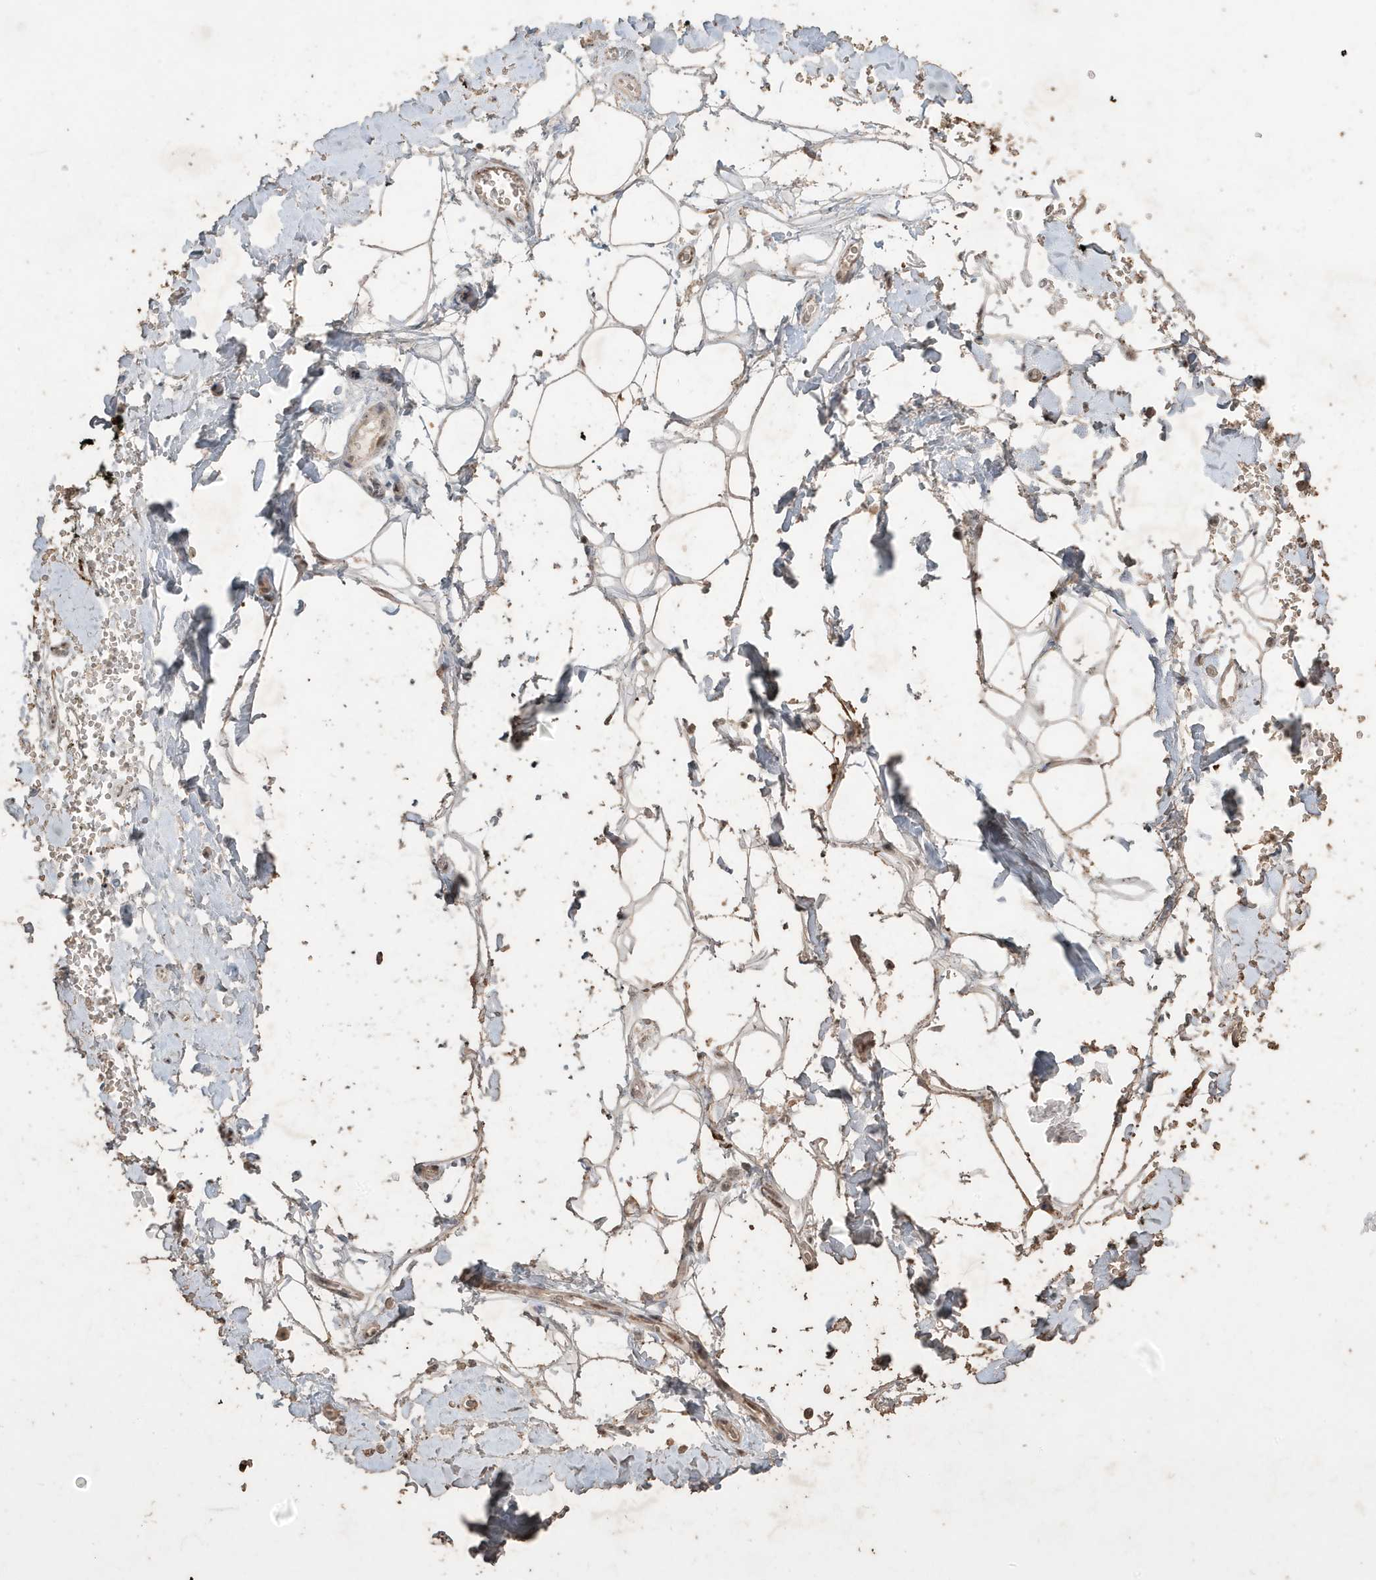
{"staining": {"intensity": "weak", "quantity": "25%-75%", "location": "cytoplasmic/membranous"}, "tissue": "adipose tissue", "cell_type": "Adipocytes", "image_type": "normal", "snomed": [{"axis": "morphology", "description": "Normal tissue, NOS"}, {"axis": "morphology", "description": "Adenocarcinoma, NOS"}, {"axis": "topography", "description": "Pancreas"}, {"axis": "topography", "description": "Peripheral nerve tissue"}], "caption": "Immunohistochemistry (IHC) staining of benign adipose tissue, which shows low levels of weak cytoplasmic/membranous expression in about 25%-75% of adipocytes indicating weak cytoplasmic/membranous protein staining. The staining was performed using DAB (3,3'-diaminobenzidine) (brown) for protein detection and nuclei were counterstained in hematoxylin (blue).", "gene": "FNDC1", "patient": {"sex": "male", "age": 59}}